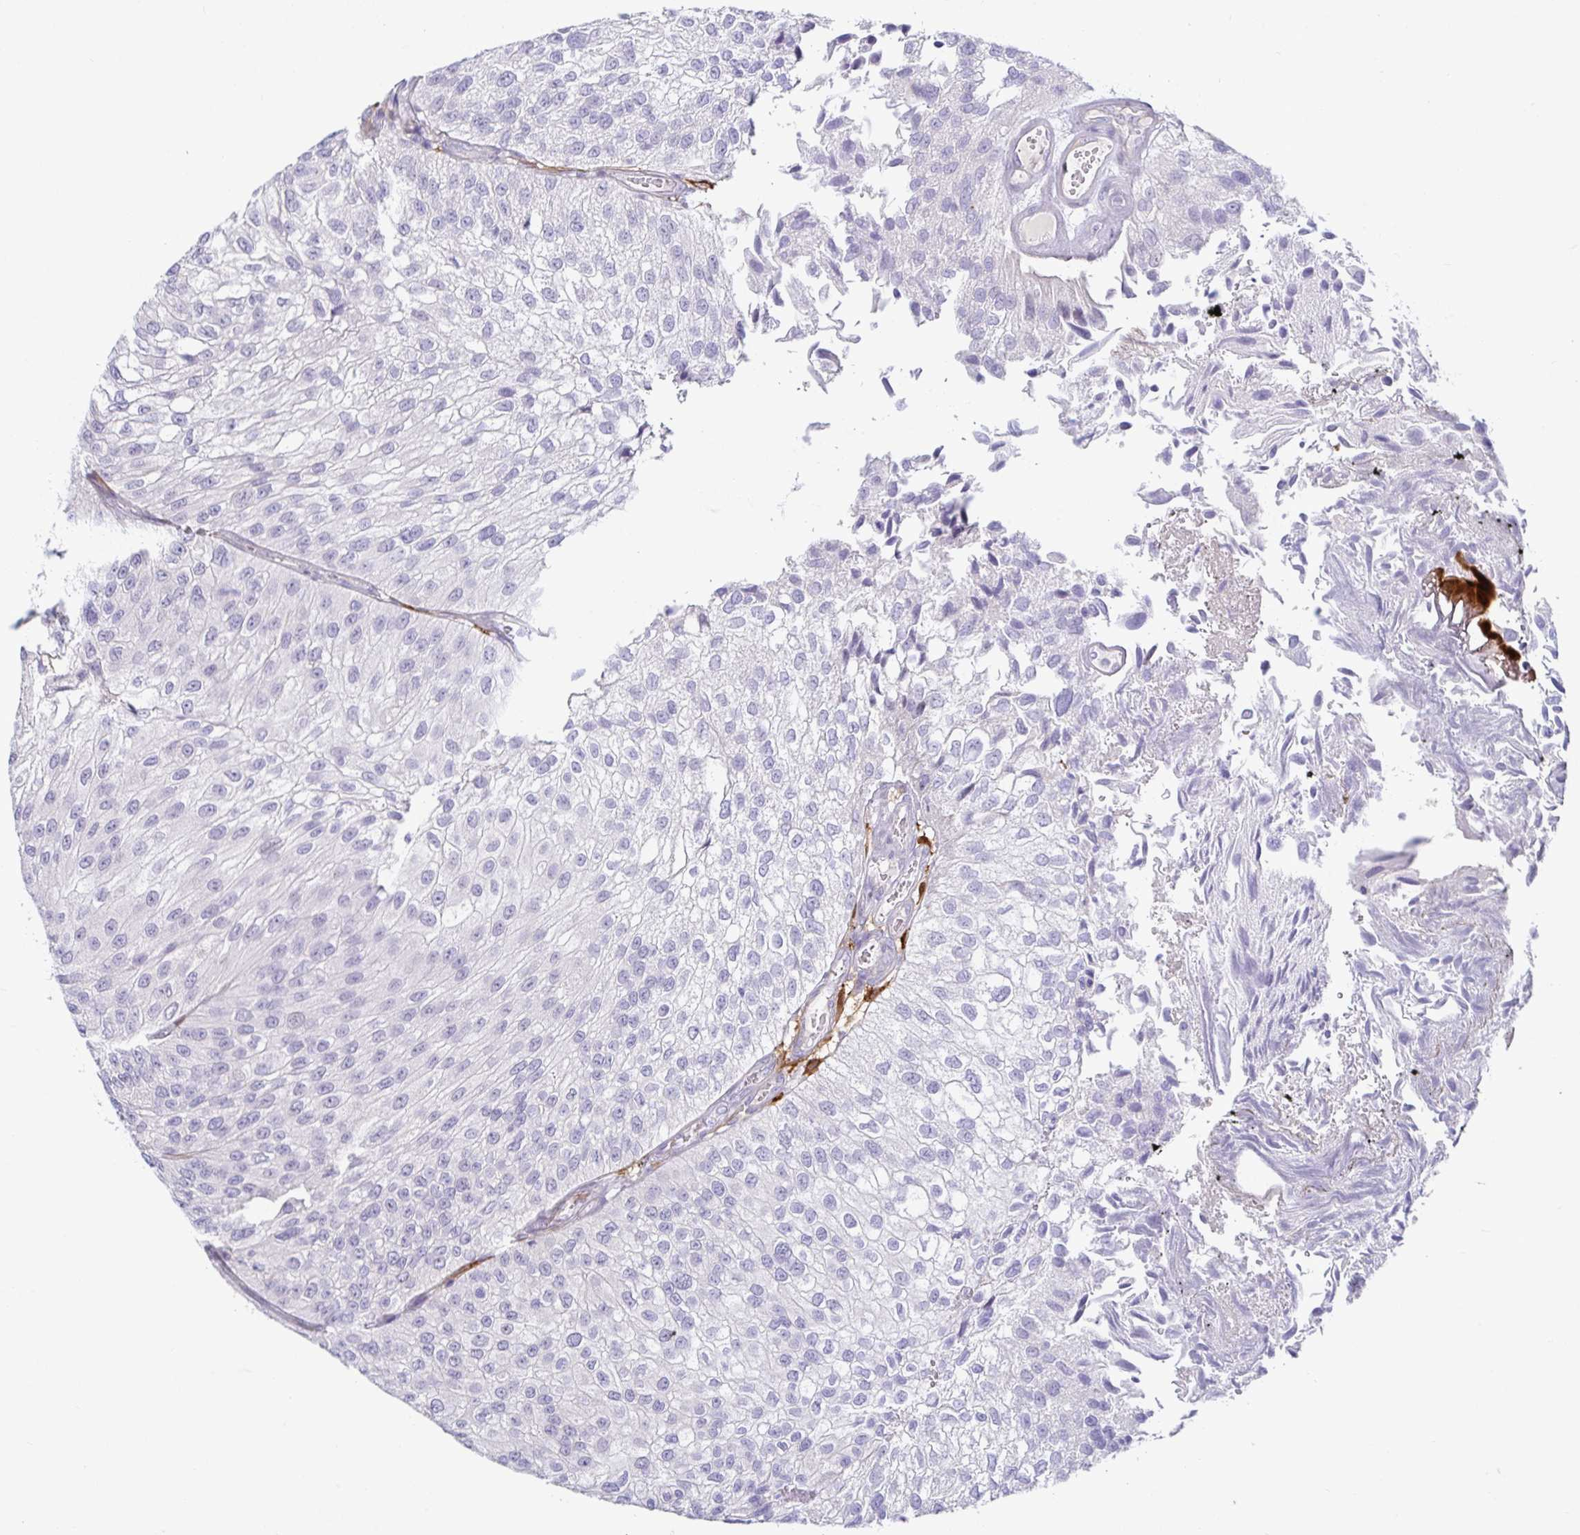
{"staining": {"intensity": "negative", "quantity": "none", "location": "none"}, "tissue": "urothelial cancer", "cell_type": "Tumor cells", "image_type": "cancer", "snomed": [{"axis": "morphology", "description": "Urothelial carcinoma, NOS"}, {"axis": "topography", "description": "Urinary bladder"}], "caption": "A micrograph of human transitional cell carcinoma is negative for staining in tumor cells. (Brightfield microscopy of DAB (3,3'-diaminobenzidine) immunohistochemistry at high magnification).", "gene": "SPAG4", "patient": {"sex": "male", "age": 87}}